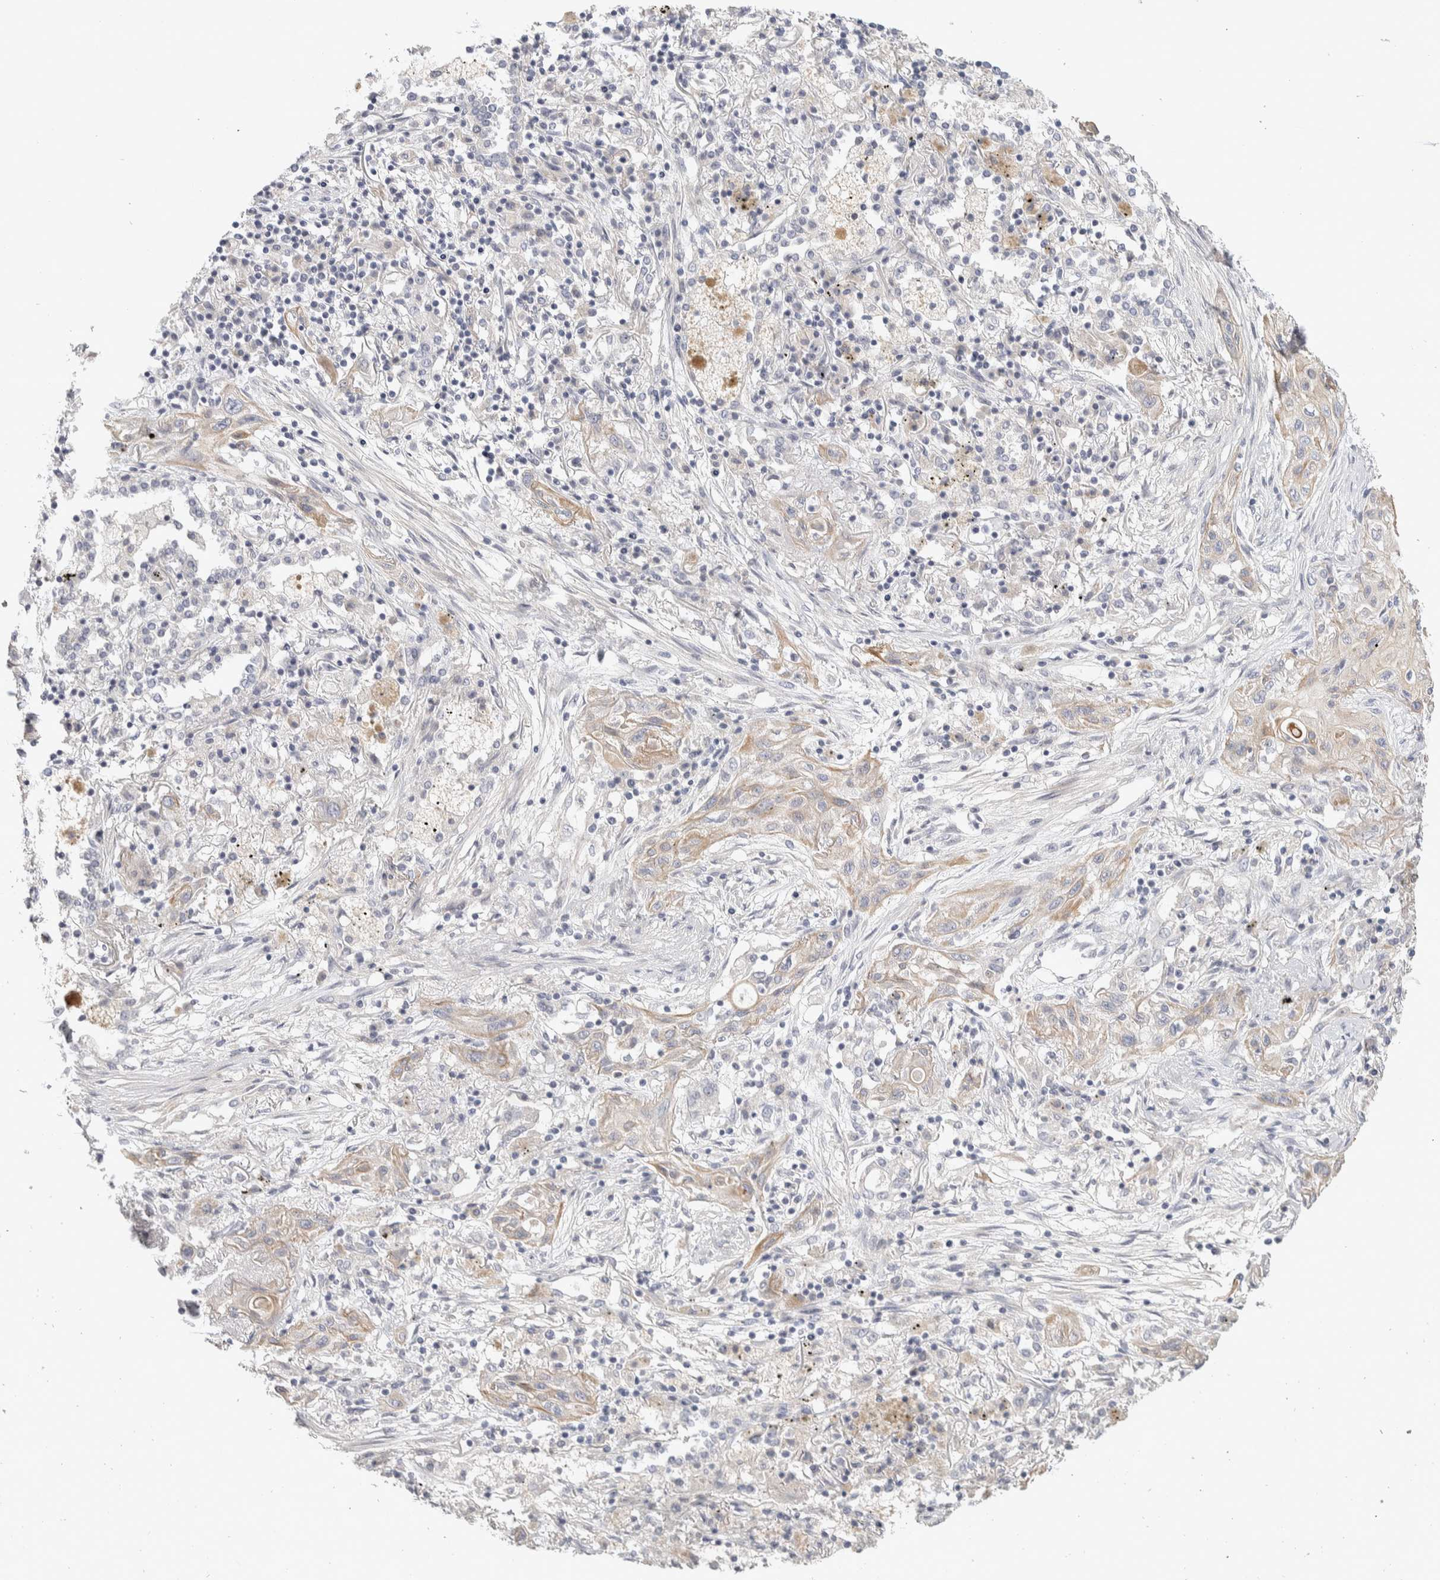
{"staining": {"intensity": "weak", "quantity": "25%-75%", "location": "cytoplasmic/membranous"}, "tissue": "lung cancer", "cell_type": "Tumor cells", "image_type": "cancer", "snomed": [{"axis": "morphology", "description": "Squamous cell carcinoma, NOS"}, {"axis": "topography", "description": "Lung"}], "caption": "Tumor cells display low levels of weak cytoplasmic/membranous positivity in approximately 25%-75% of cells in lung squamous cell carcinoma.", "gene": "DCXR", "patient": {"sex": "female", "age": 47}}